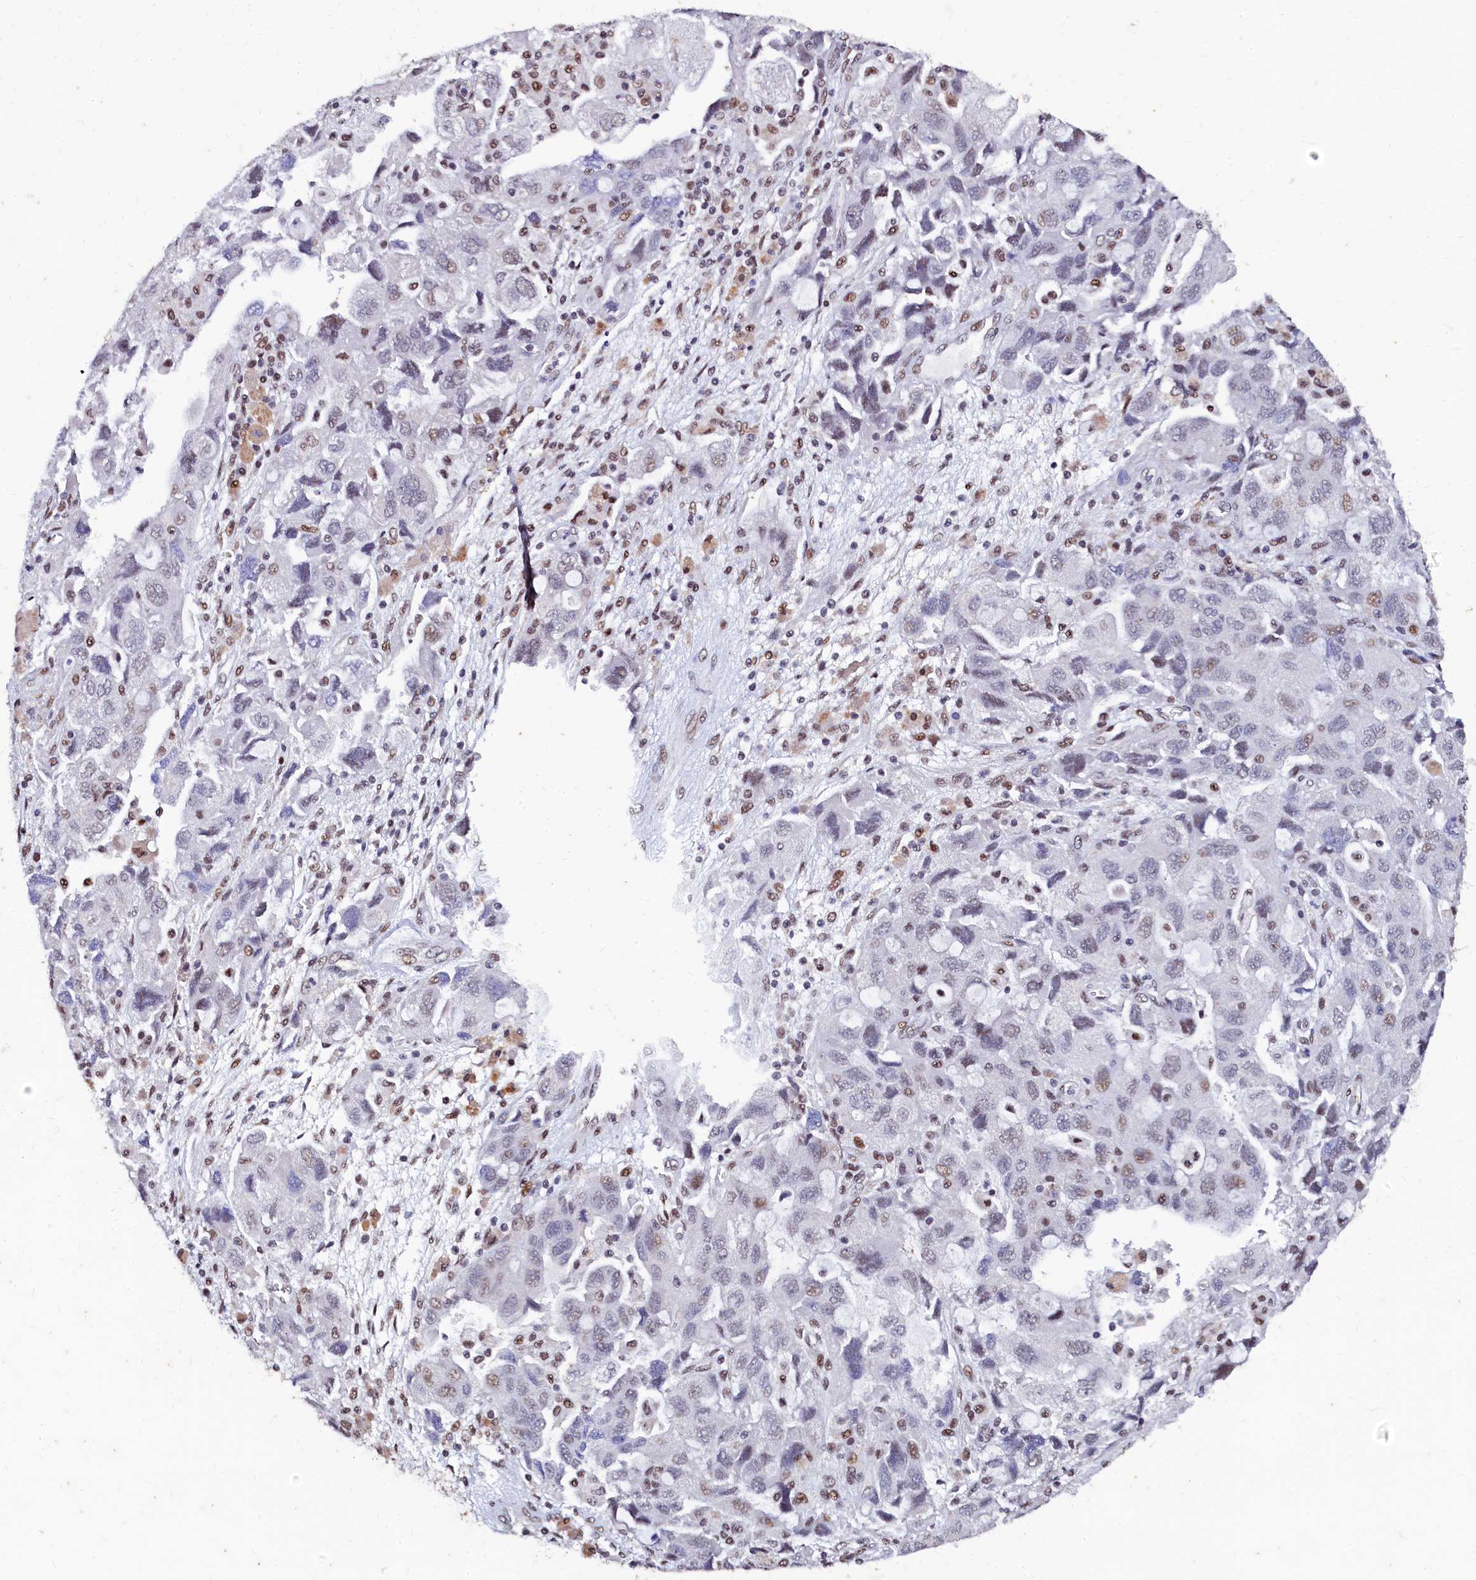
{"staining": {"intensity": "moderate", "quantity": "<25%", "location": "nuclear"}, "tissue": "ovarian cancer", "cell_type": "Tumor cells", "image_type": "cancer", "snomed": [{"axis": "morphology", "description": "Carcinoma, NOS"}, {"axis": "morphology", "description": "Cystadenocarcinoma, serous, NOS"}, {"axis": "topography", "description": "Ovary"}], "caption": "Immunohistochemistry (IHC) histopathology image of neoplastic tissue: human ovarian cancer stained using IHC exhibits low levels of moderate protein expression localized specifically in the nuclear of tumor cells, appearing as a nuclear brown color.", "gene": "CPSF7", "patient": {"sex": "female", "age": 69}}